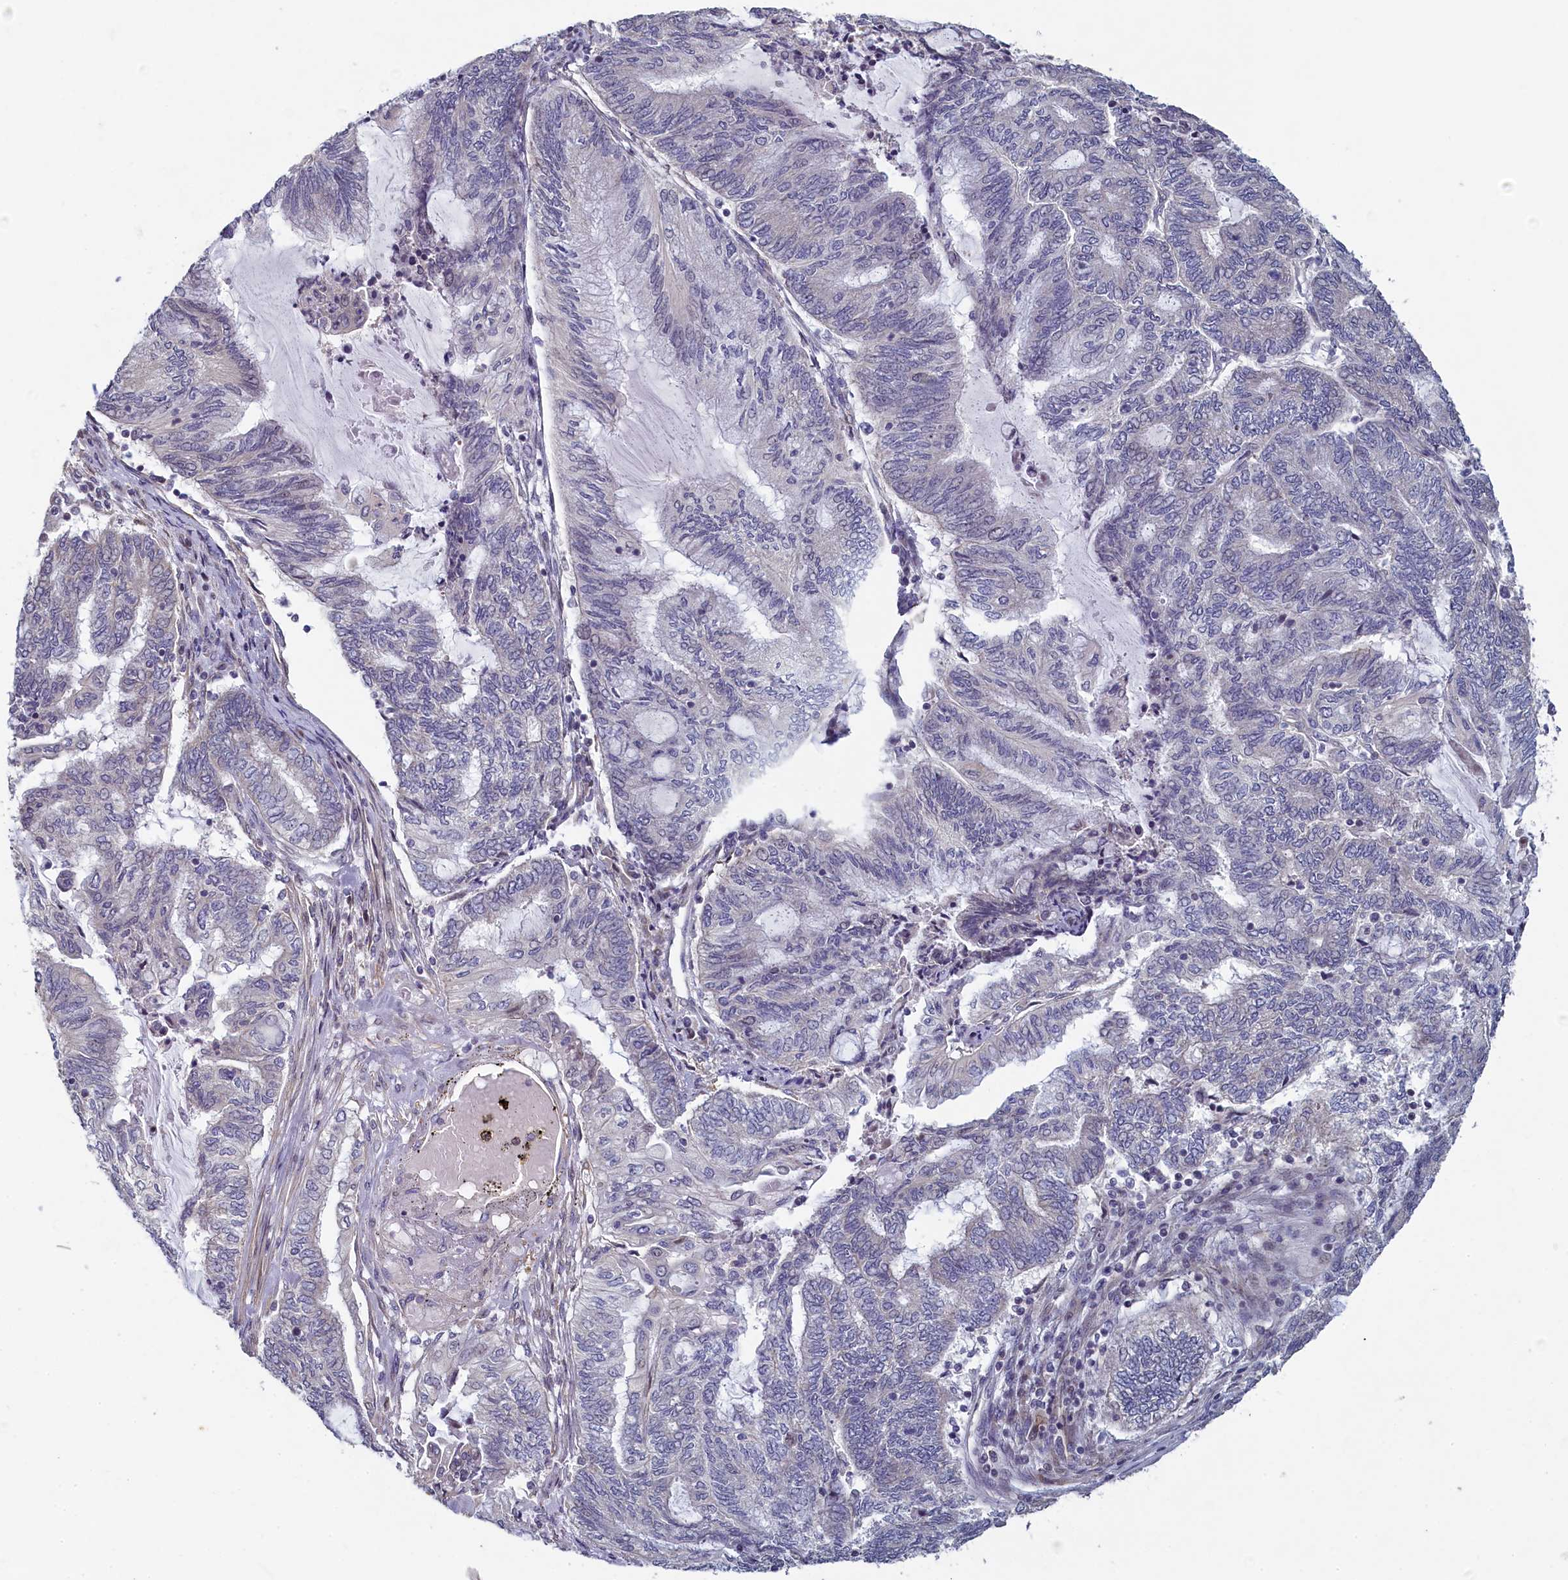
{"staining": {"intensity": "negative", "quantity": "none", "location": "none"}, "tissue": "endometrial cancer", "cell_type": "Tumor cells", "image_type": "cancer", "snomed": [{"axis": "morphology", "description": "Adenocarcinoma, NOS"}, {"axis": "topography", "description": "Uterus"}, {"axis": "topography", "description": "Endometrium"}], "caption": "This is an IHC micrograph of human endometrial adenocarcinoma. There is no expression in tumor cells.", "gene": "DIXDC1", "patient": {"sex": "female", "age": 70}}